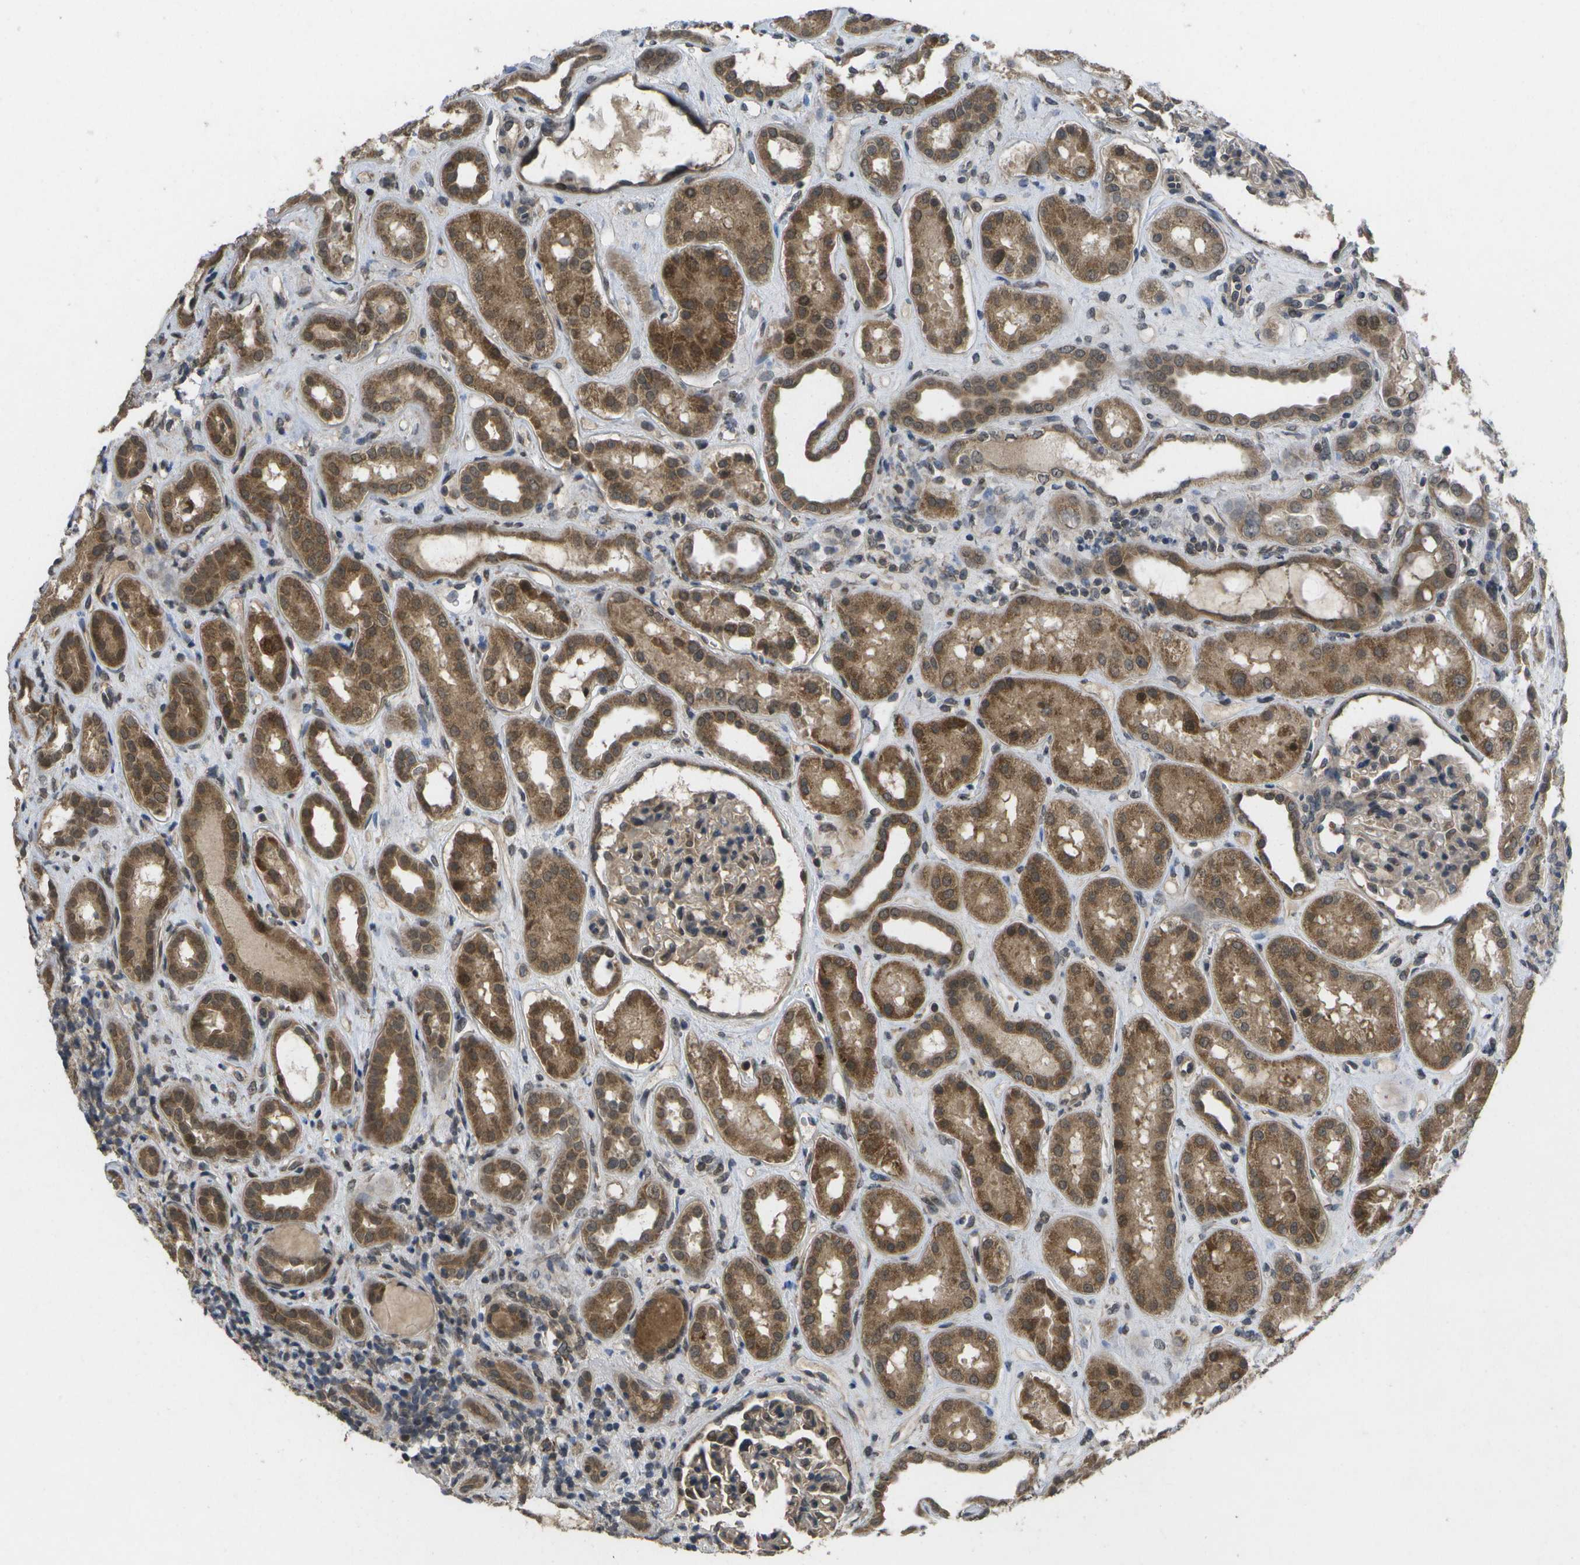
{"staining": {"intensity": "moderate", "quantity": "<25%", "location": "cytoplasmic/membranous,nuclear"}, "tissue": "kidney", "cell_type": "Cells in glomeruli", "image_type": "normal", "snomed": [{"axis": "morphology", "description": "Normal tissue, NOS"}, {"axis": "topography", "description": "Kidney"}], "caption": "IHC photomicrograph of unremarkable kidney: human kidney stained using immunohistochemistry (IHC) demonstrates low levels of moderate protein expression localized specifically in the cytoplasmic/membranous,nuclear of cells in glomeruli, appearing as a cytoplasmic/membranous,nuclear brown color.", "gene": "ALAS1", "patient": {"sex": "male", "age": 59}}